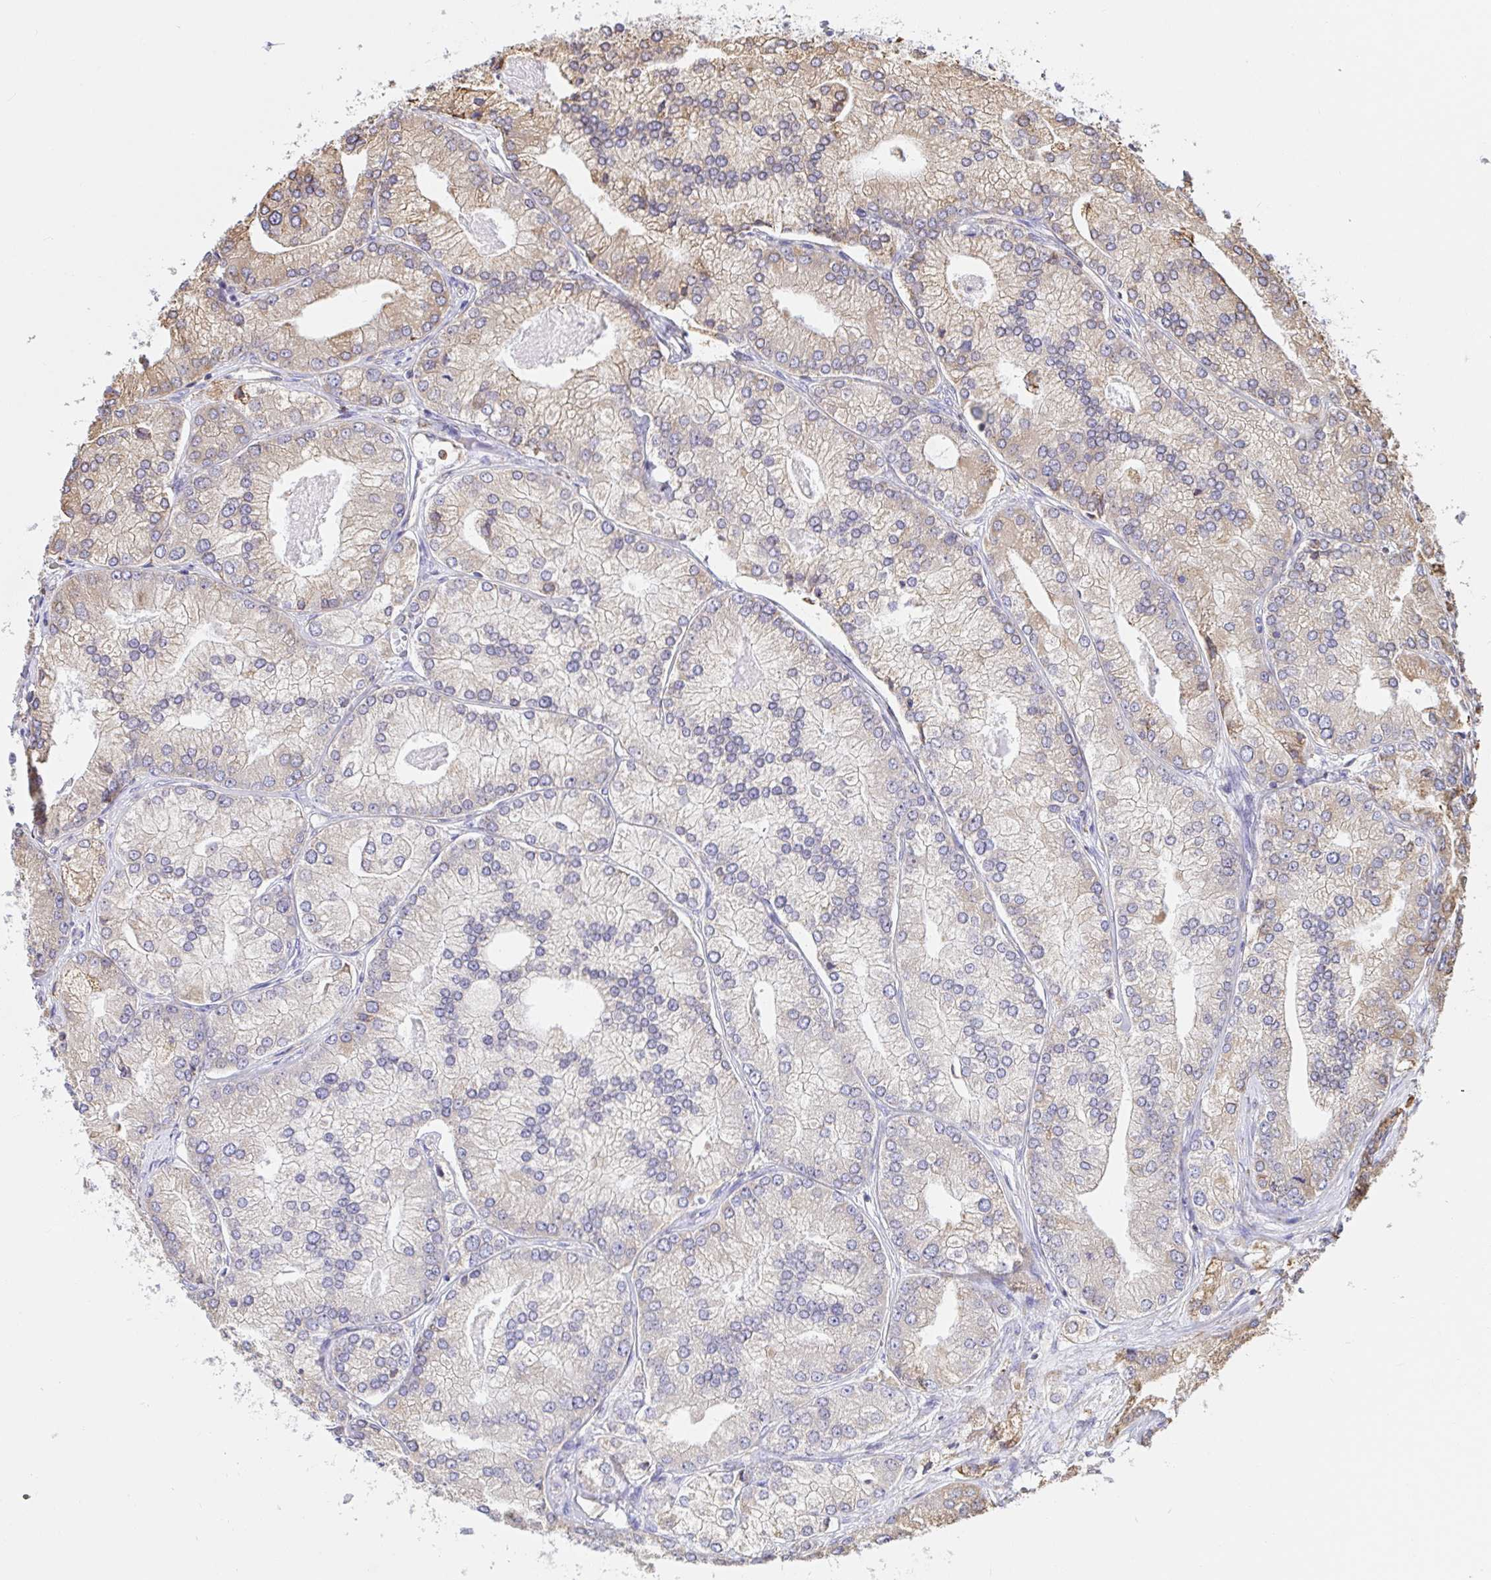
{"staining": {"intensity": "moderate", "quantity": "25%-75%", "location": "cytoplasmic/membranous"}, "tissue": "prostate cancer", "cell_type": "Tumor cells", "image_type": "cancer", "snomed": [{"axis": "morphology", "description": "Adenocarcinoma, High grade"}, {"axis": "topography", "description": "Prostate"}], "caption": "Immunohistochemistry staining of prostate cancer (high-grade adenocarcinoma), which displays medium levels of moderate cytoplasmic/membranous staining in about 25%-75% of tumor cells indicating moderate cytoplasmic/membranous protein positivity. The staining was performed using DAB (3,3'-diaminobenzidine) (brown) for protein detection and nuclei were counterstained in hematoxylin (blue).", "gene": "CLGN", "patient": {"sex": "male", "age": 61}}